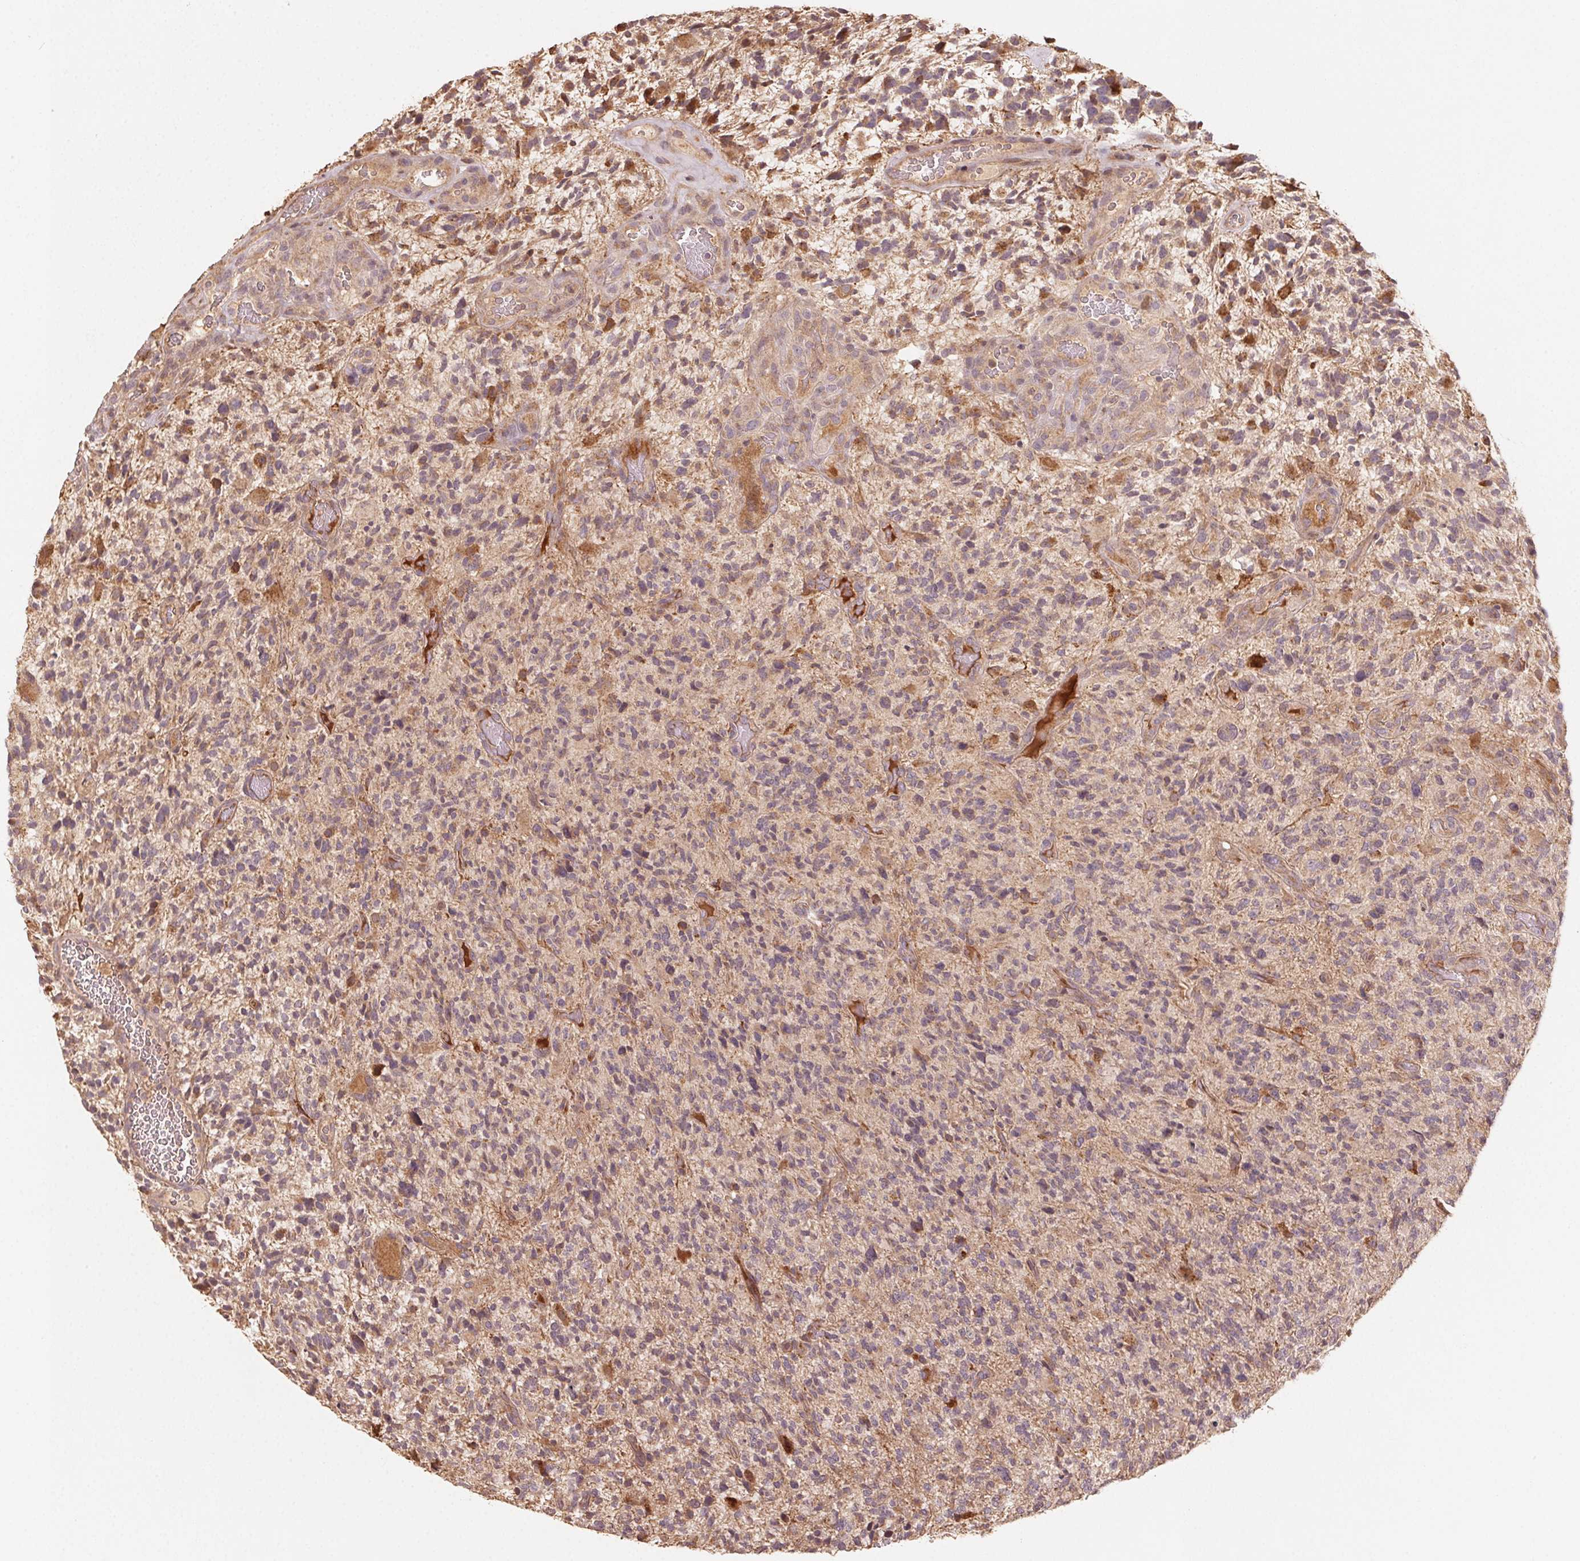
{"staining": {"intensity": "weak", "quantity": "25%-75%", "location": "cytoplasmic/membranous"}, "tissue": "glioma", "cell_type": "Tumor cells", "image_type": "cancer", "snomed": [{"axis": "morphology", "description": "Glioma, malignant, High grade"}, {"axis": "topography", "description": "Brain"}], "caption": "Immunohistochemistry (IHC) photomicrograph of human malignant glioma (high-grade) stained for a protein (brown), which exhibits low levels of weak cytoplasmic/membranous staining in about 25%-75% of tumor cells.", "gene": "WBP2", "patient": {"sex": "female", "age": 71}}